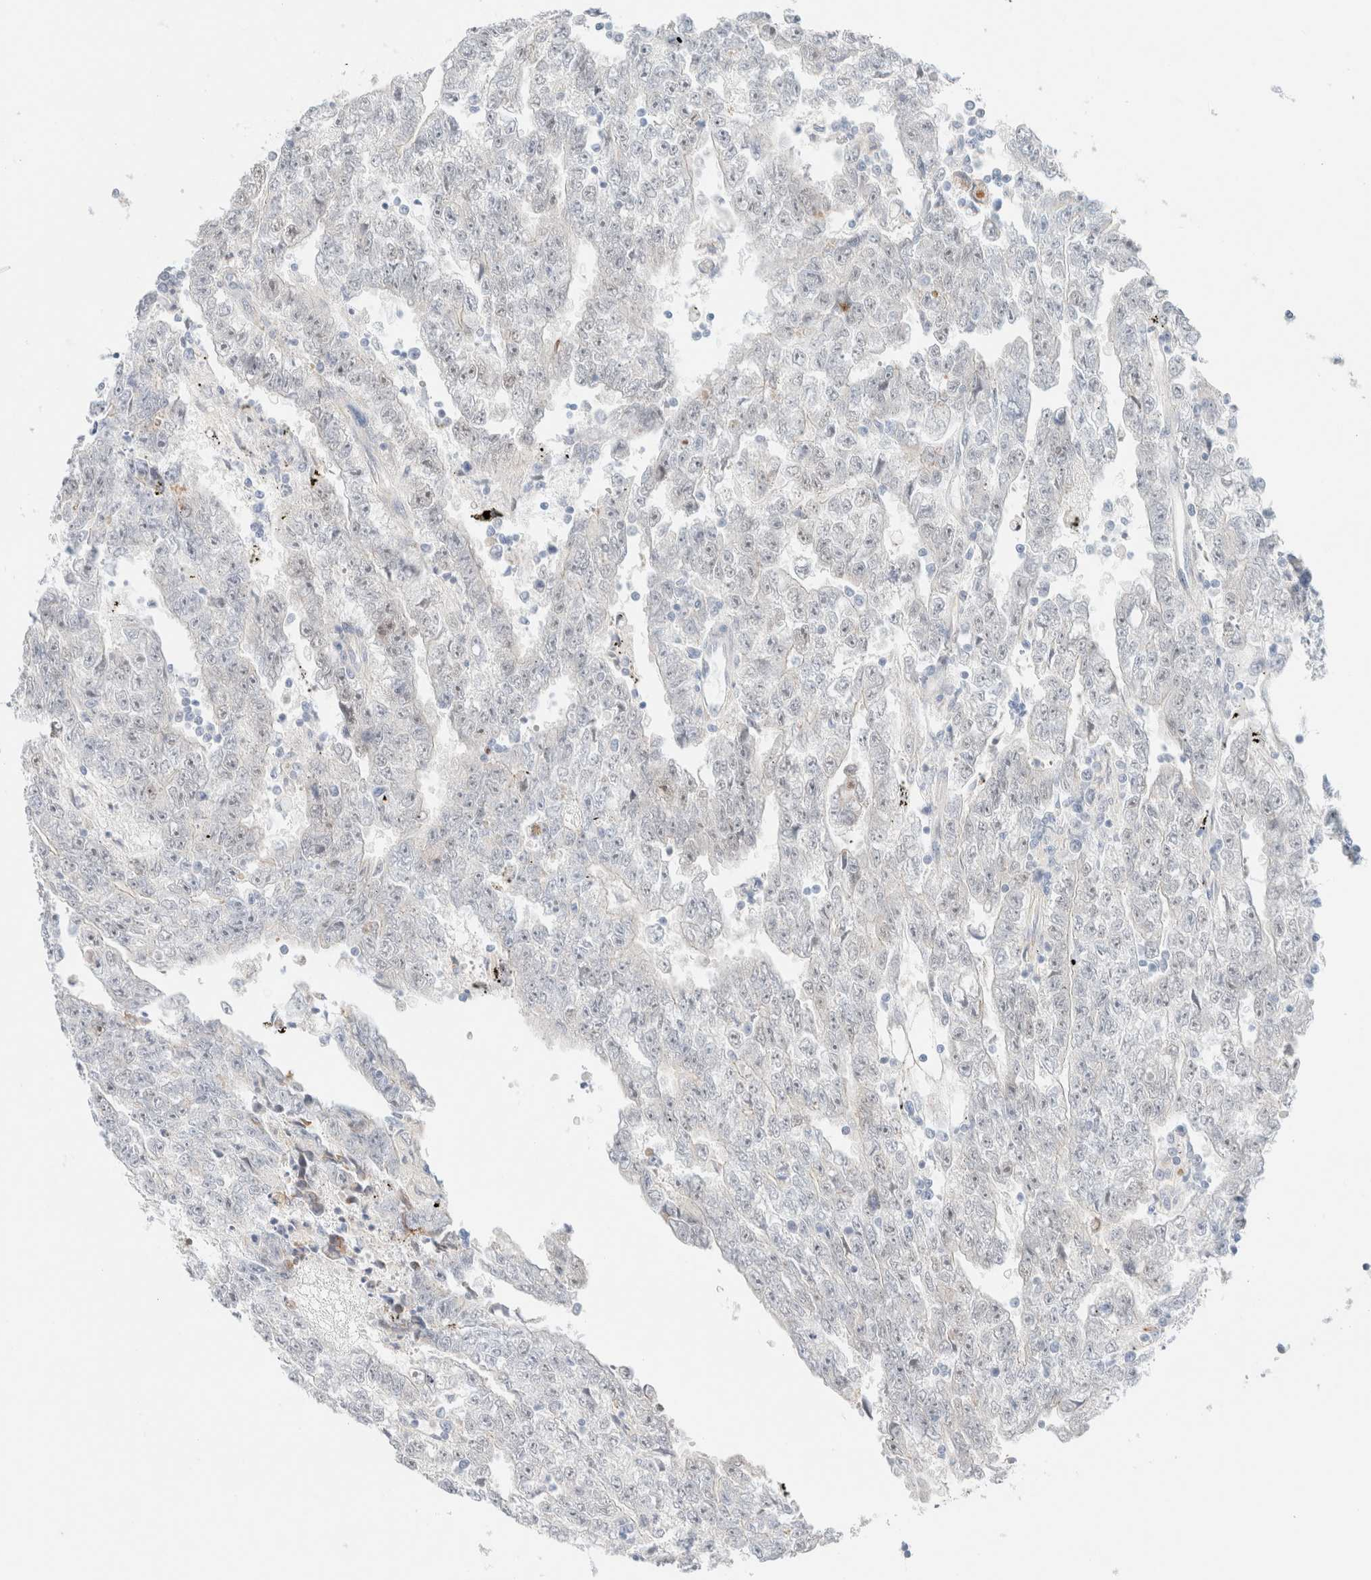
{"staining": {"intensity": "negative", "quantity": "none", "location": "none"}, "tissue": "testis cancer", "cell_type": "Tumor cells", "image_type": "cancer", "snomed": [{"axis": "morphology", "description": "Carcinoma, Embryonal, NOS"}, {"axis": "topography", "description": "Testis"}], "caption": "Tumor cells show no significant staining in embryonal carcinoma (testis).", "gene": "UNC13B", "patient": {"sex": "male", "age": 25}}